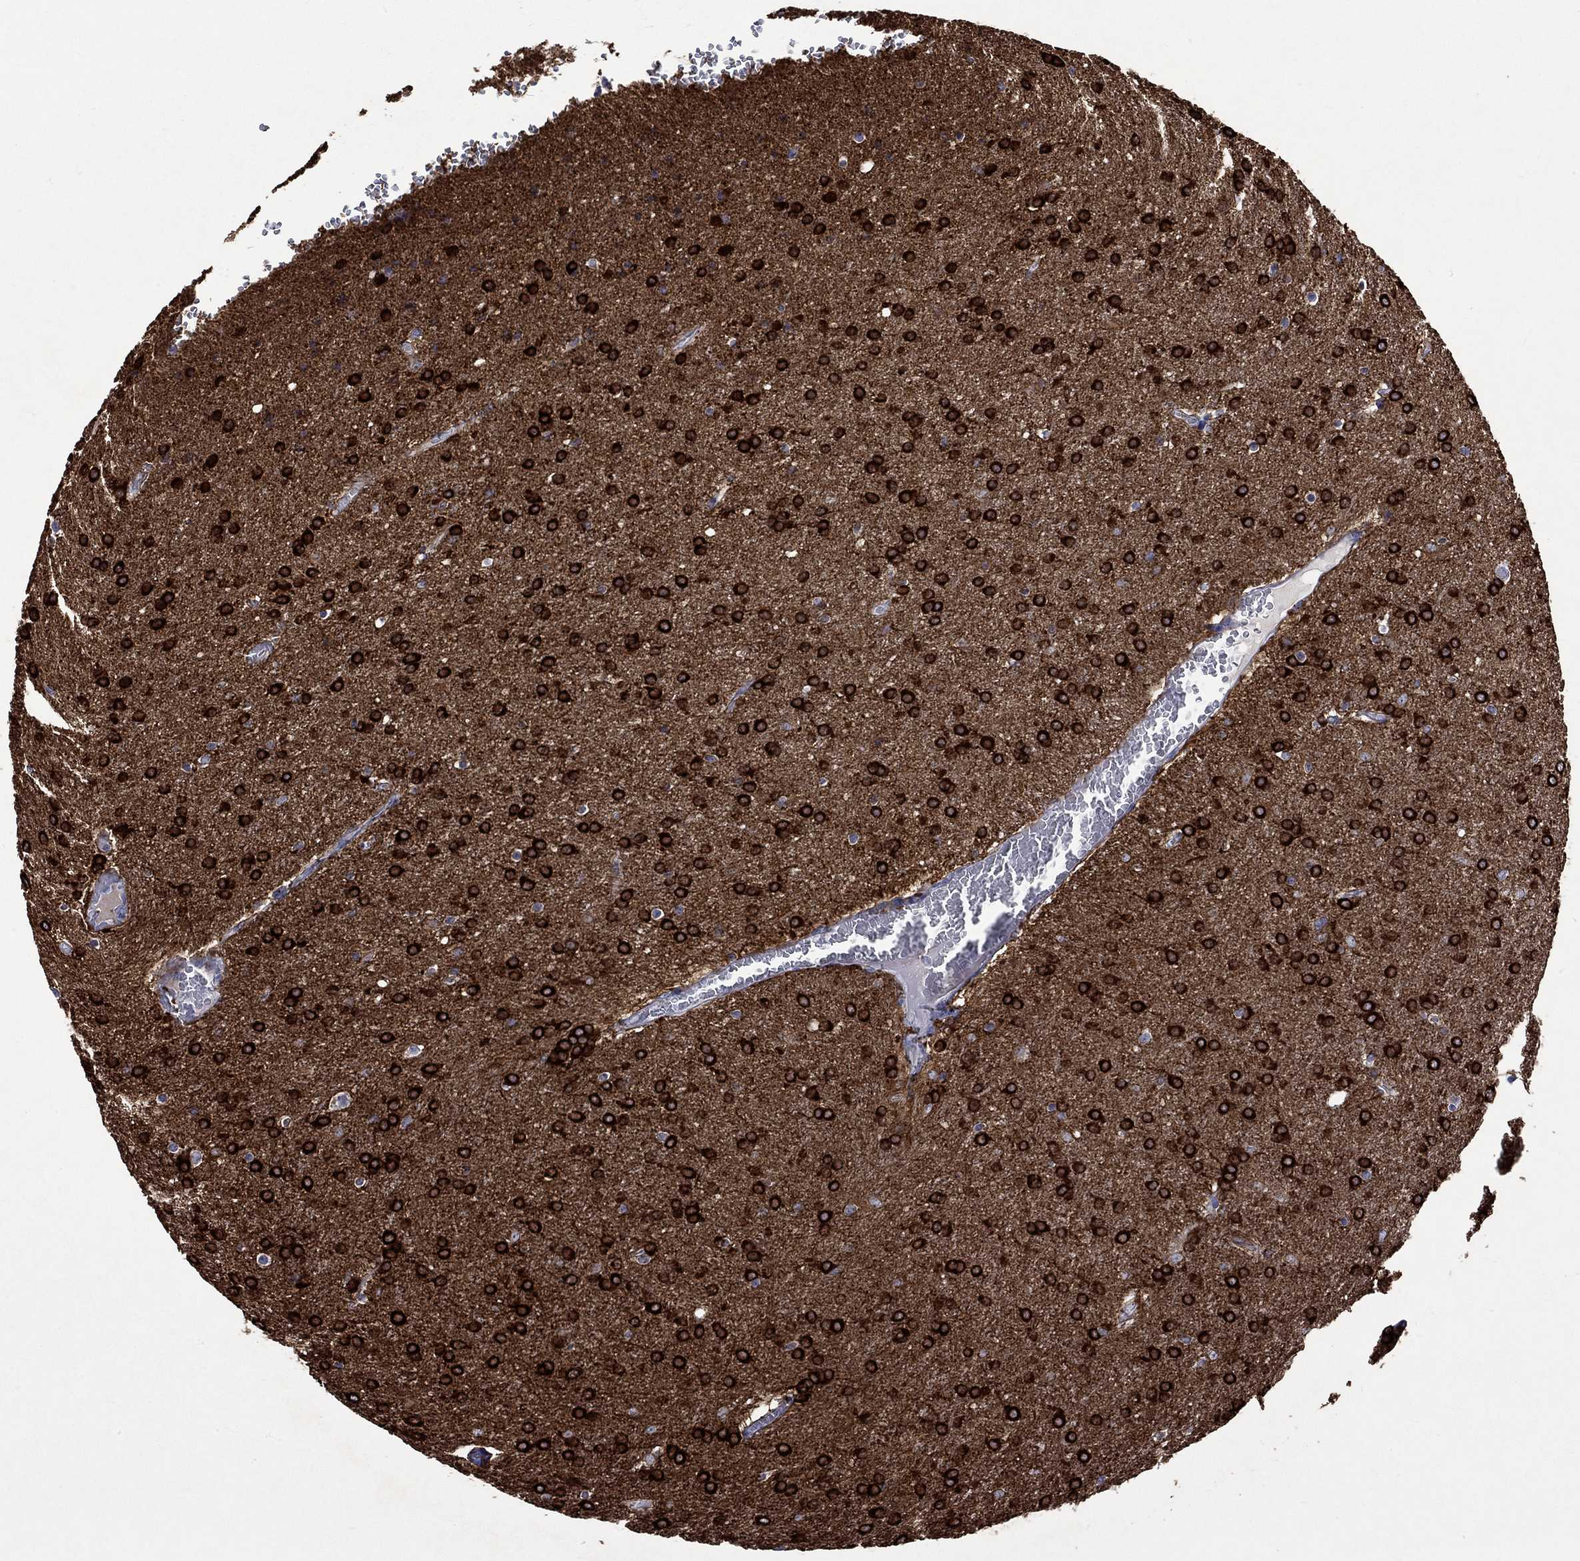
{"staining": {"intensity": "strong", "quantity": ">75%", "location": "cytoplasmic/membranous"}, "tissue": "glioma", "cell_type": "Tumor cells", "image_type": "cancer", "snomed": [{"axis": "morphology", "description": "Glioma, malignant, Low grade"}, {"axis": "topography", "description": "Brain"}], "caption": "Malignant glioma (low-grade) stained with immunohistochemistry displays strong cytoplasmic/membranous staining in about >75% of tumor cells.", "gene": "CRYAB", "patient": {"sex": "female", "age": 32}}